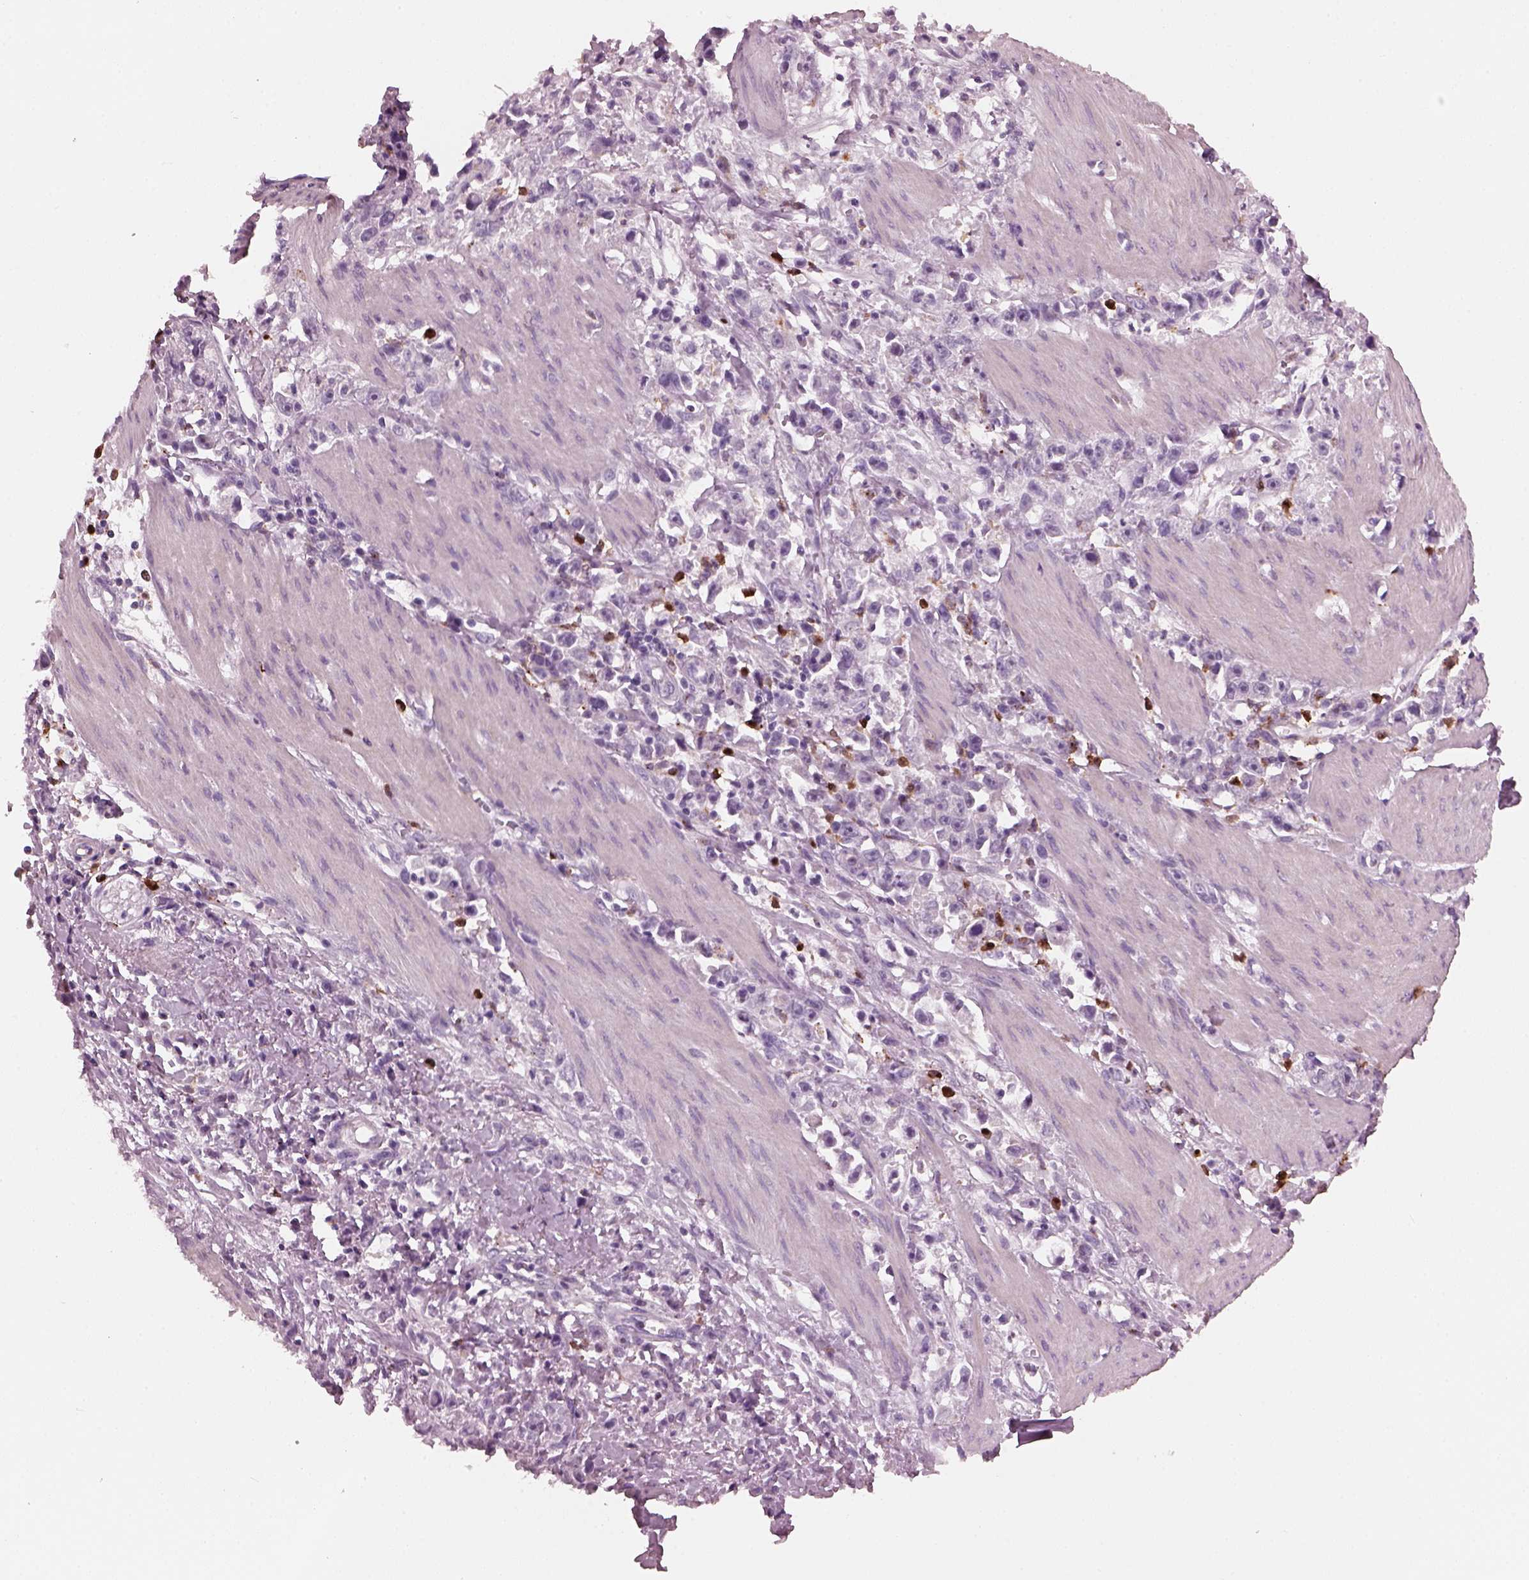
{"staining": {"intensity": "negative", "quantity": "none", "location": "none"}, "tissue": "stomach cancer", "cell_type": "Tumor cells", "image_type": "cancer", "snomed": [{"axis": "morphology", "description": "Adenocarcinoma, NOS"}, {"axis": "topography", "description": "Stomach"}], "caption": "Immunohistochemistry of adenocarcinoma (stomach) exhibits no expression in tumor cells.", "gene": "SLAMF8", "patient": {"sex": "female", "age": 59}}